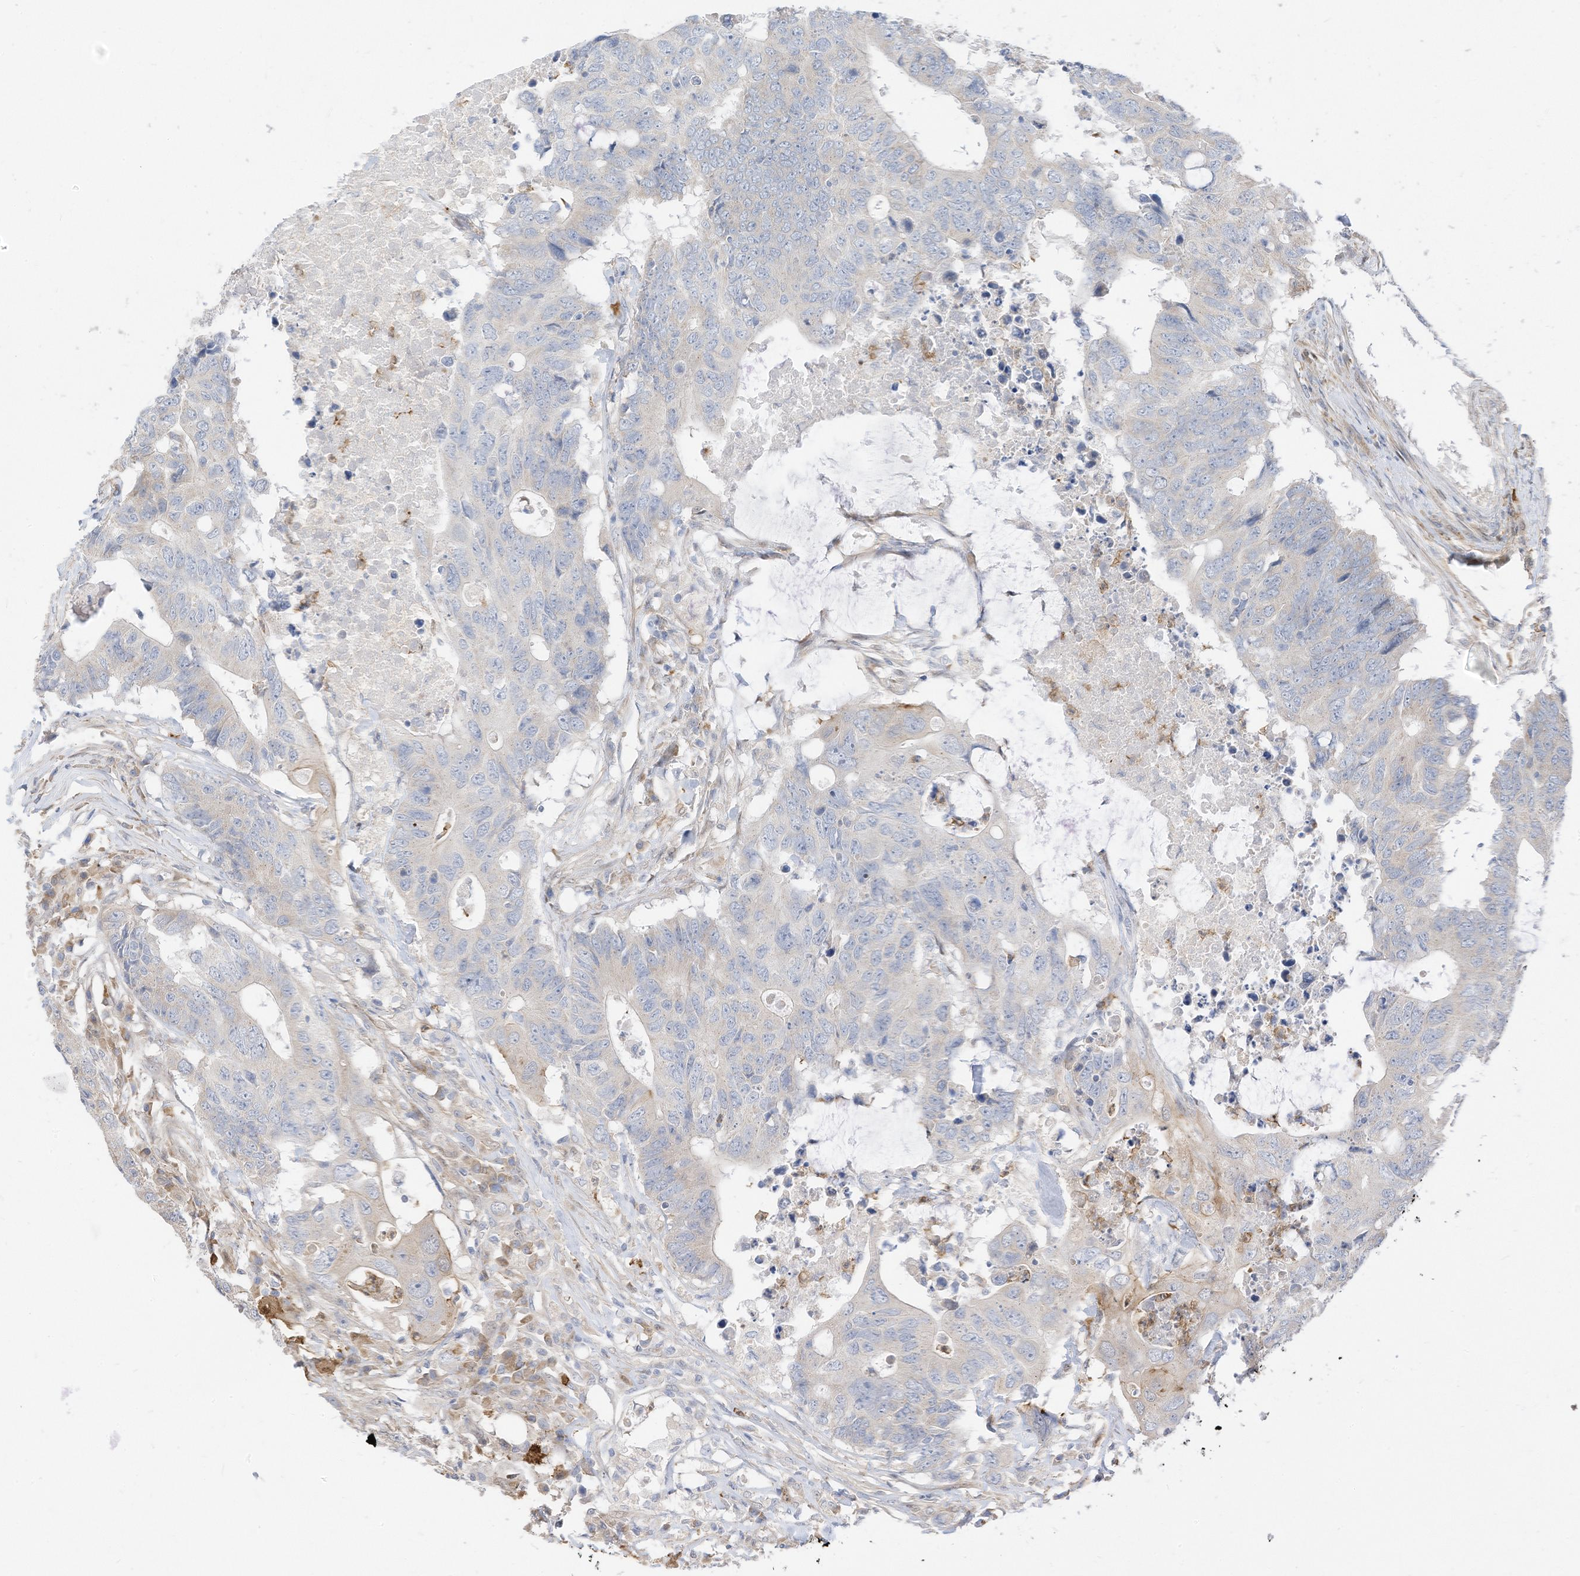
{"staining": {"intensity": "negative", "quantity": "none", "location": "none"}, "tissue": "colorectal cancer", "cell_type": "Tumor cells", "image_type": "cancer", "snomed": [{"axis": "morphology", "description": "Adenocarcinoma, NOS"}, {"axis": "topography", "description": "Colon"}], "caption": "A micrograph of human colorectal cancer (adenocarcinoma) is negative for staining in tumor cells. Brightfield microscopy of immunohistochemistry (IHC) stained with DAB (brown) and hematoxylin (blue), captured at high magnification.", "gene": "ATP13A1", "patient": {"sex": "male", "age": 71}}